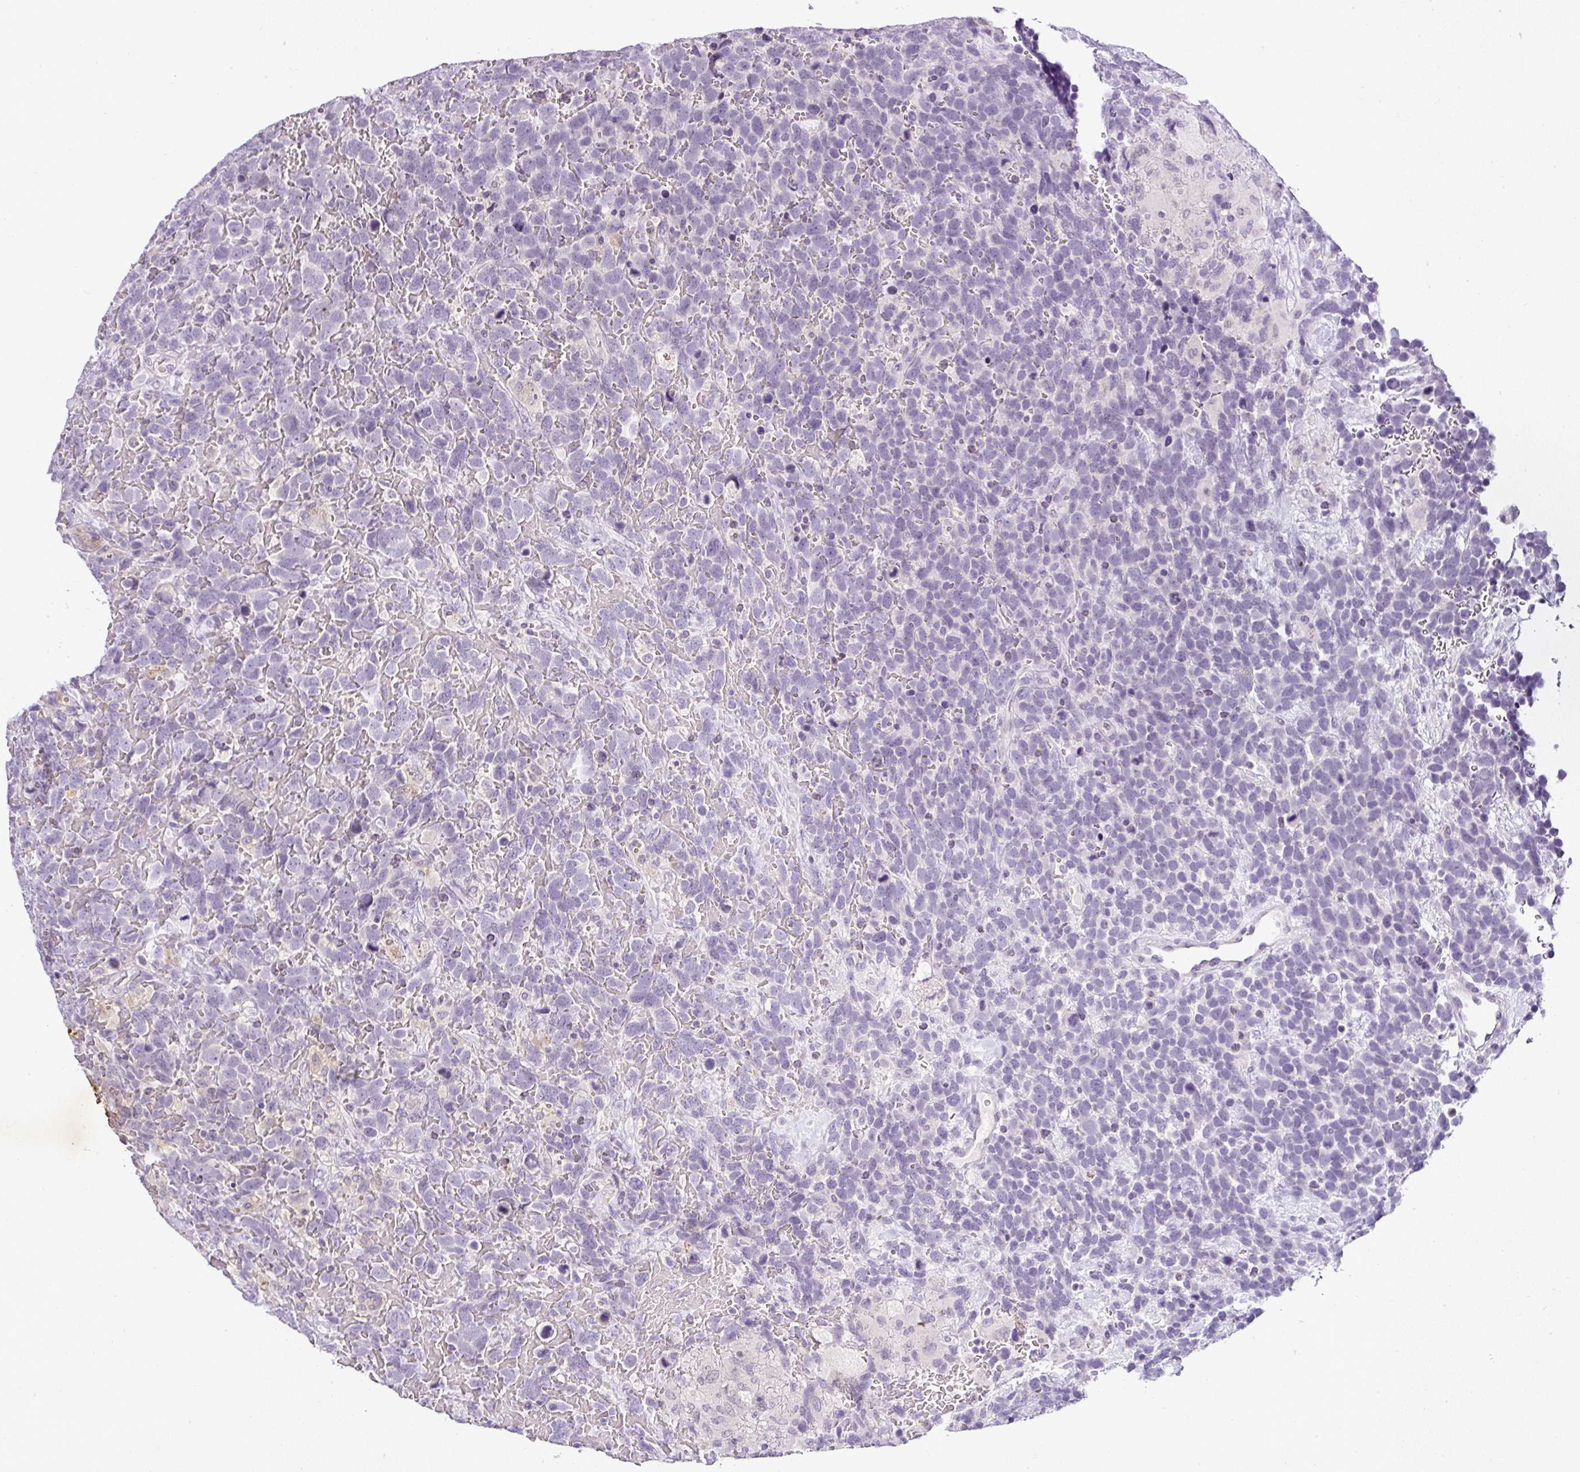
{"staining": {"intensity": "negative", "quantity": "none", "location": "none"}, "tissue": "urothelial cancer", "cell_type": "Tumor cells", "image_type": "cancer", "snomed": [{"axis": "morphology", "description": "Urothelial carcinoma, High grade"}, {"axis": "topography", "description": "Urinary bladder"}], "caption": "IHC histopathology image of high-grade urothelial carcinoma stained for a protein (brown), which shows no expression in tumor cells.", "gene": "SERPINB3", "patient": {"sex": "female", "age": 82}}